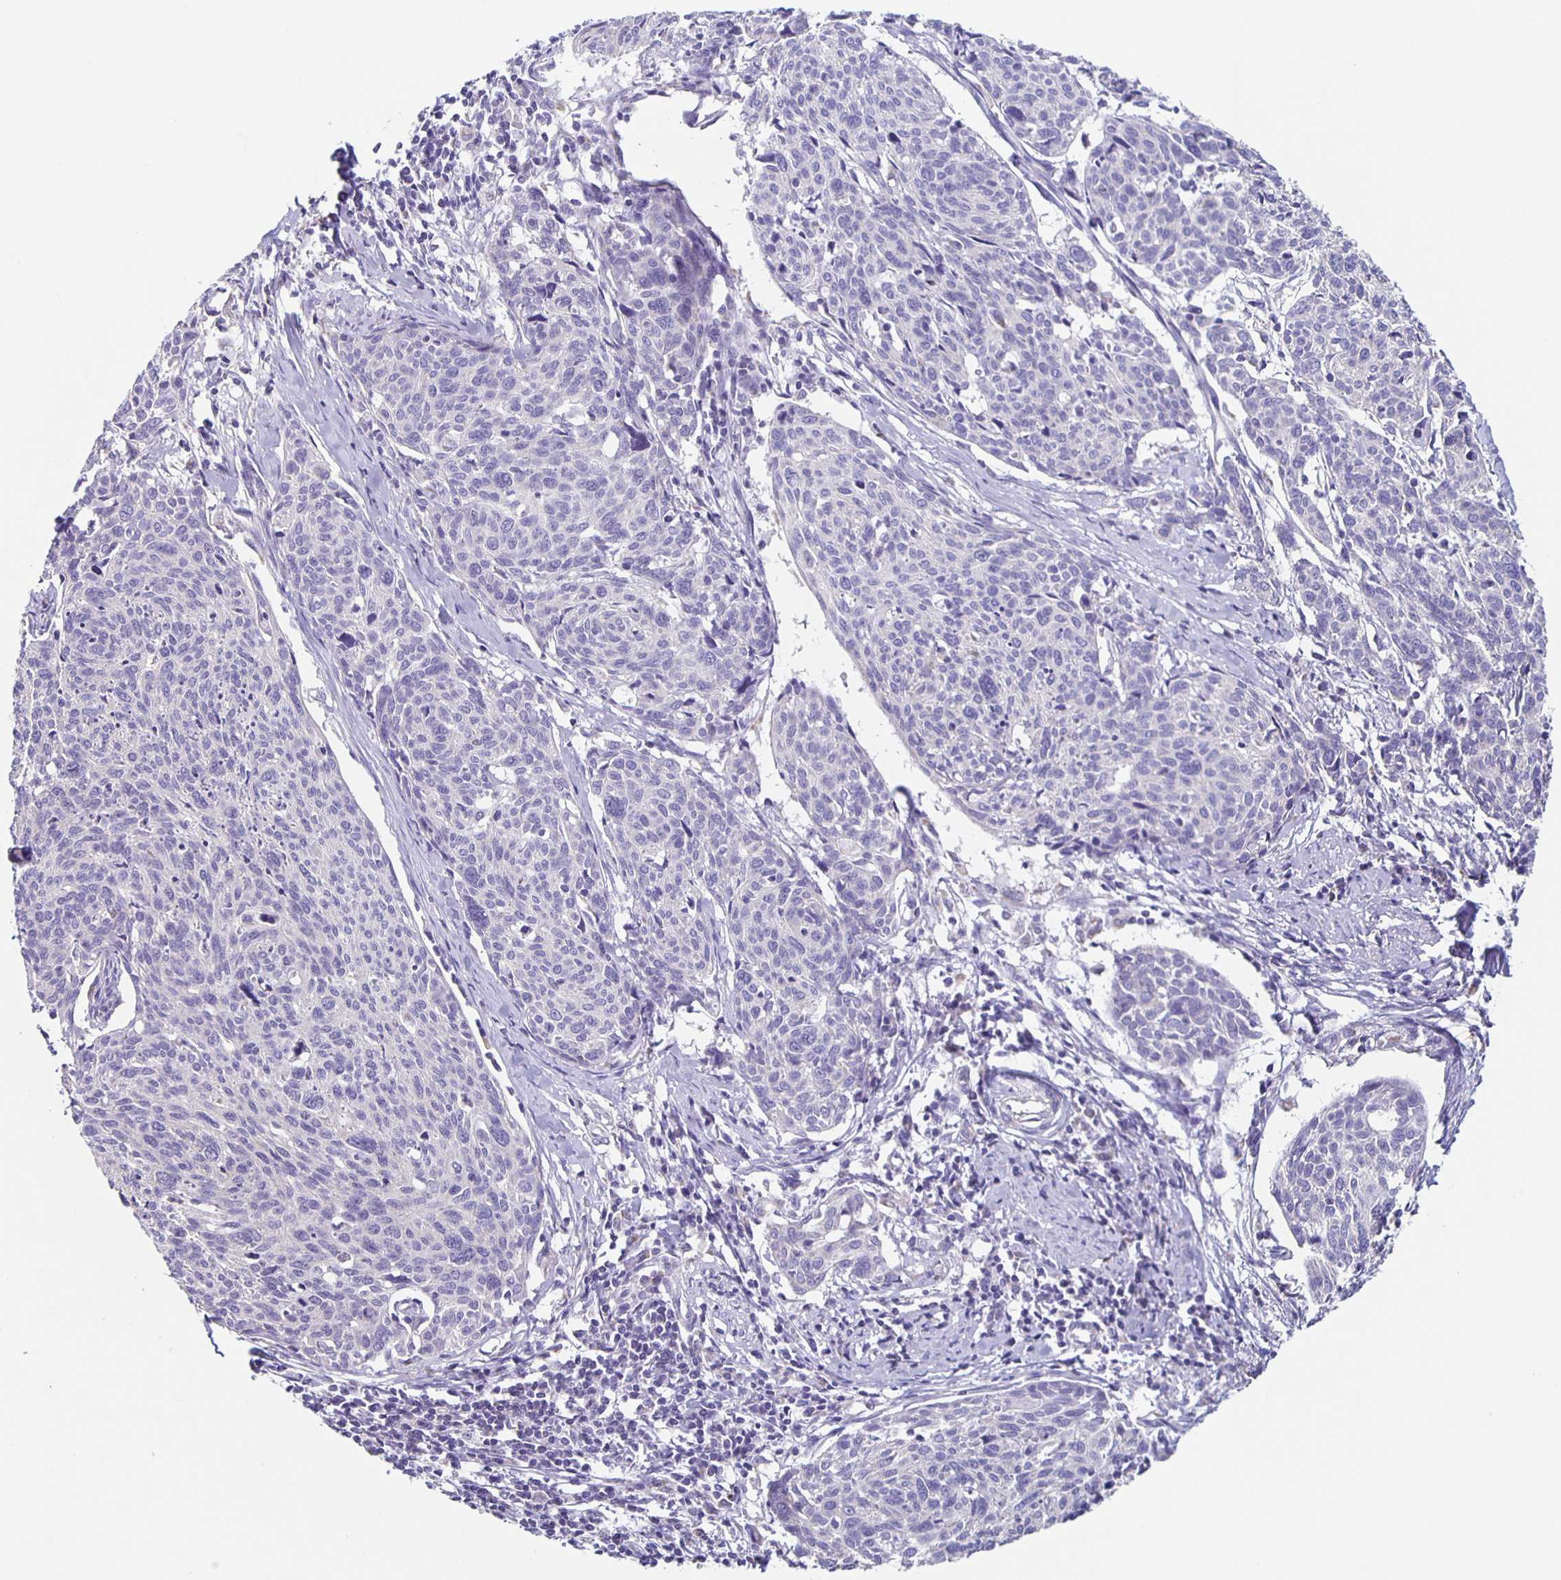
{"staining": {"intensity": "negative", "quantity": "none", "location": "none"}, "tissue": "cervical cancer", "cell_type": "Tumor cells", "image_type": "cancer", "snomed": [{"axis": "morphology", "description": "Squamous cell carcinoma, NOS"}, {"axis": "topography", "description": "Cervix"}], "caption": "This is a image of immunohistochemistry (IHC) staining of cervical squamous cell carcinoma, which shows no staining in tumor cells.", "gene": "TPPP", "patient": {"sex": "female", "age": 49}}